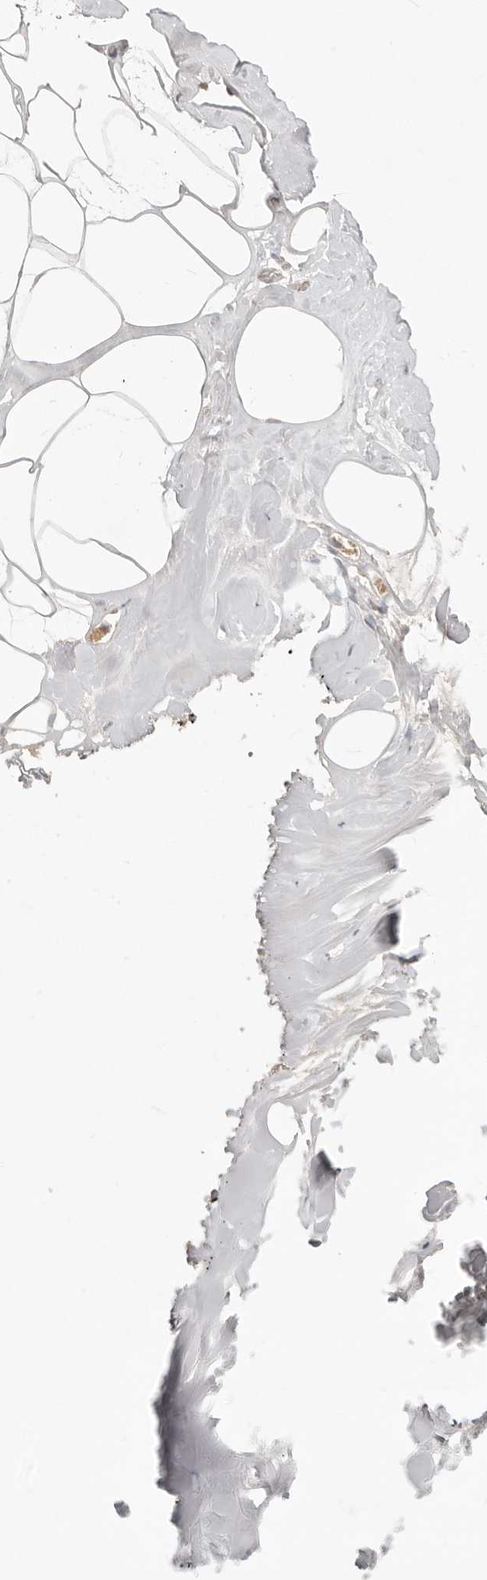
{"staining": {"intensity": "strong", "quantity": ">75%", "location": "cytoplasmic/membranous"}, "tissue": "adipose tissue", "cell_type": "Adipocytes", "image_type": "normal", "snomed": [{"axis": "morphology", "description": "Normal tissue, NOS"}, {"axis": "morphology", "description": "Fibrosis, NOS"}, {"axis": "topography", "description": "Breast"}, {"axis": "topography", "description": "Adipose tissue"}], "caption": "Adipose tissue stained with a brown dye shows strong cytoplasmic/membranous positive positivity in about >75% of adipocytes.", "gene": "NPAS2", "patient": {"sex": "female", "age": 39}}